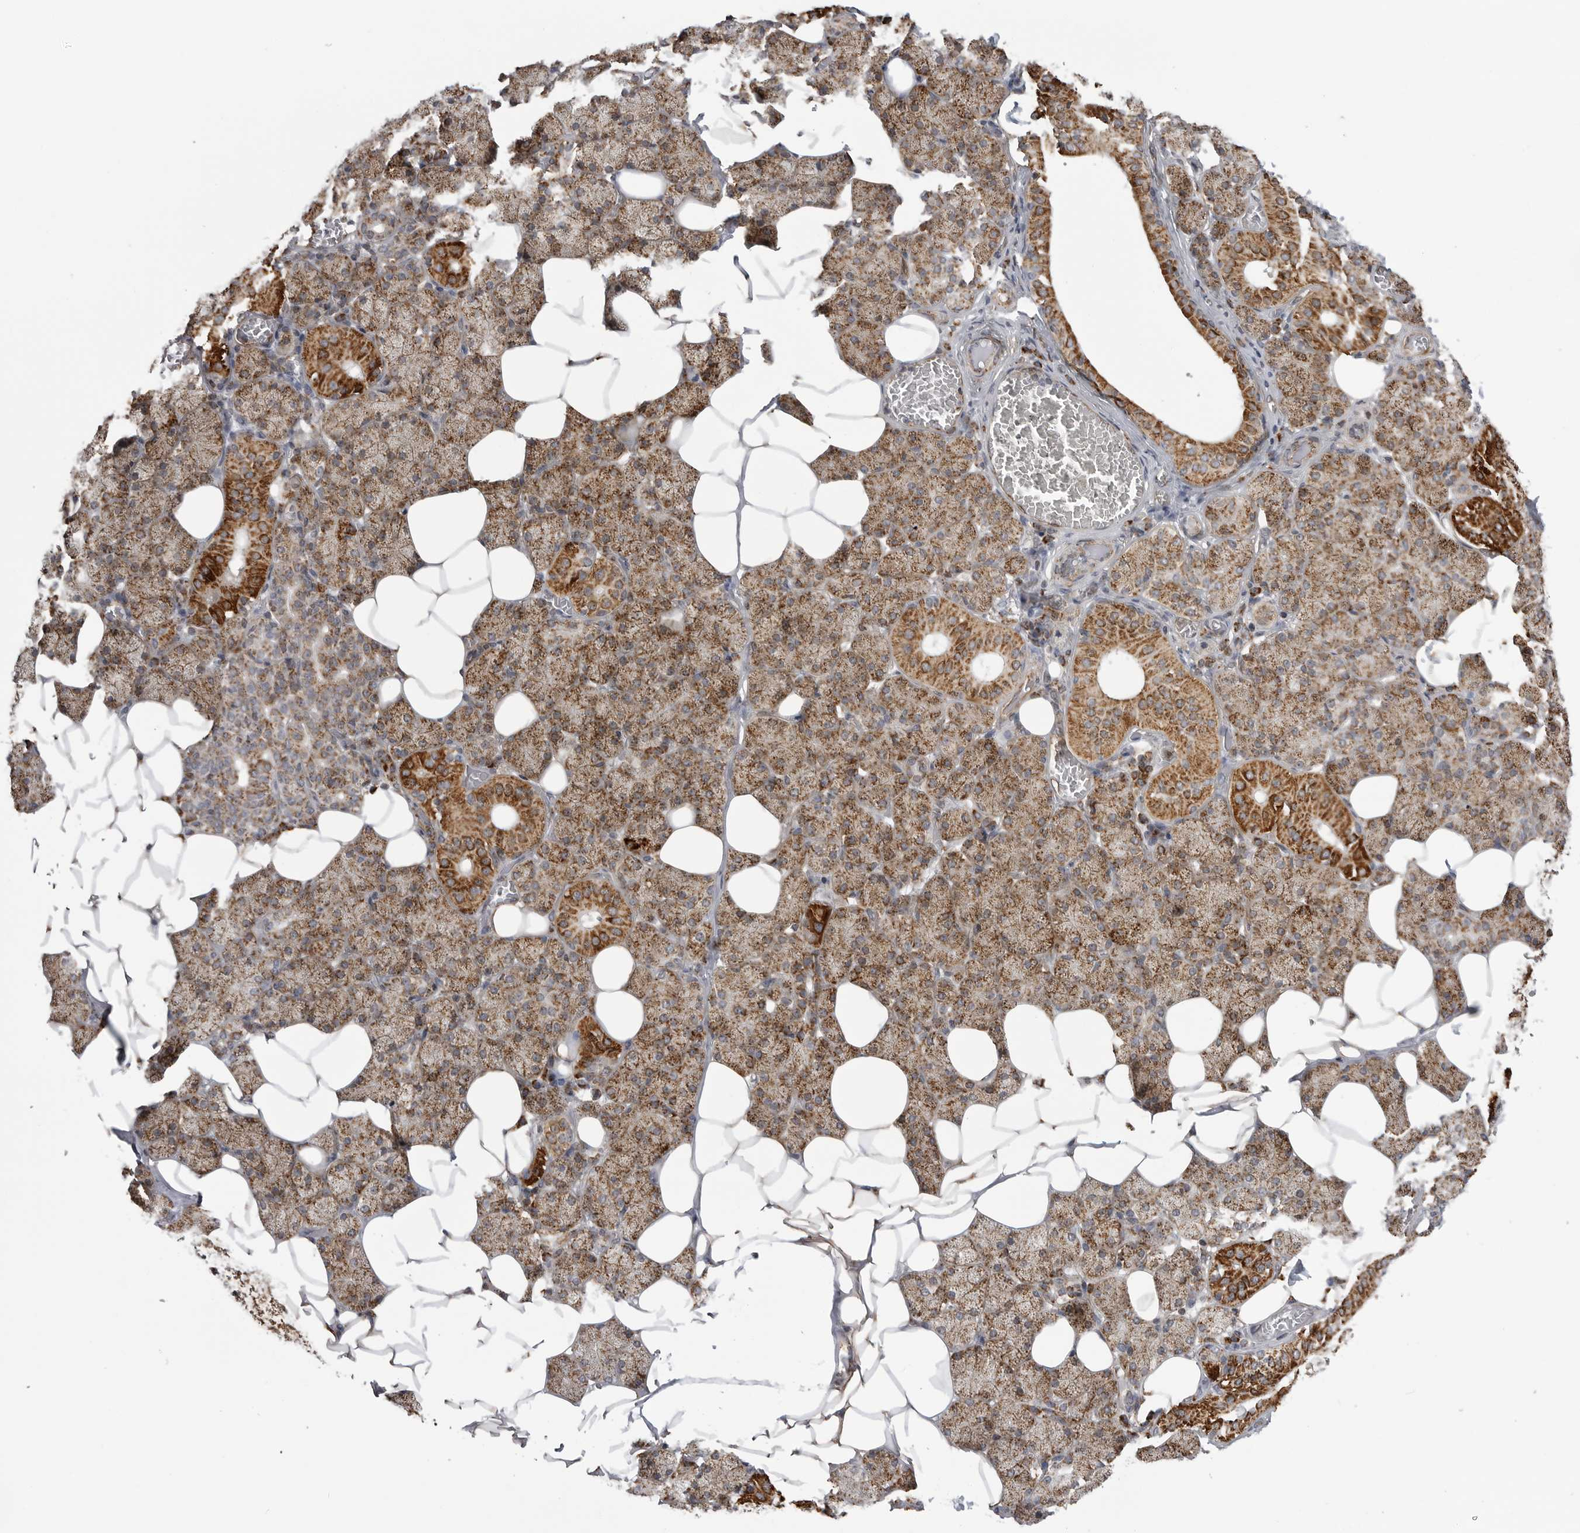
{"staining": {"intensity": "strong", "quantity": "25%-75%", "location": "cytoplasmic/membranous"}, "tissue": "salivary gland", "cell_type": "Glandular cells", "image_type": "normal", "snomed": [{"axis": "morphology", "description": "Normal tissue, NOS"}, {"axis": "topography", "description": "Salivary gland"}], "caption": "This micrograph reveals unremarkable salivary gland stained with immunohistochemistry to label a protein in brown. The cytoplasmic/membranous of glandular cells show strong positivity for the protein. Nuclei are counter-stained blue.", "gene": "FH", "patient": {"sex": "female", "age": 33}}